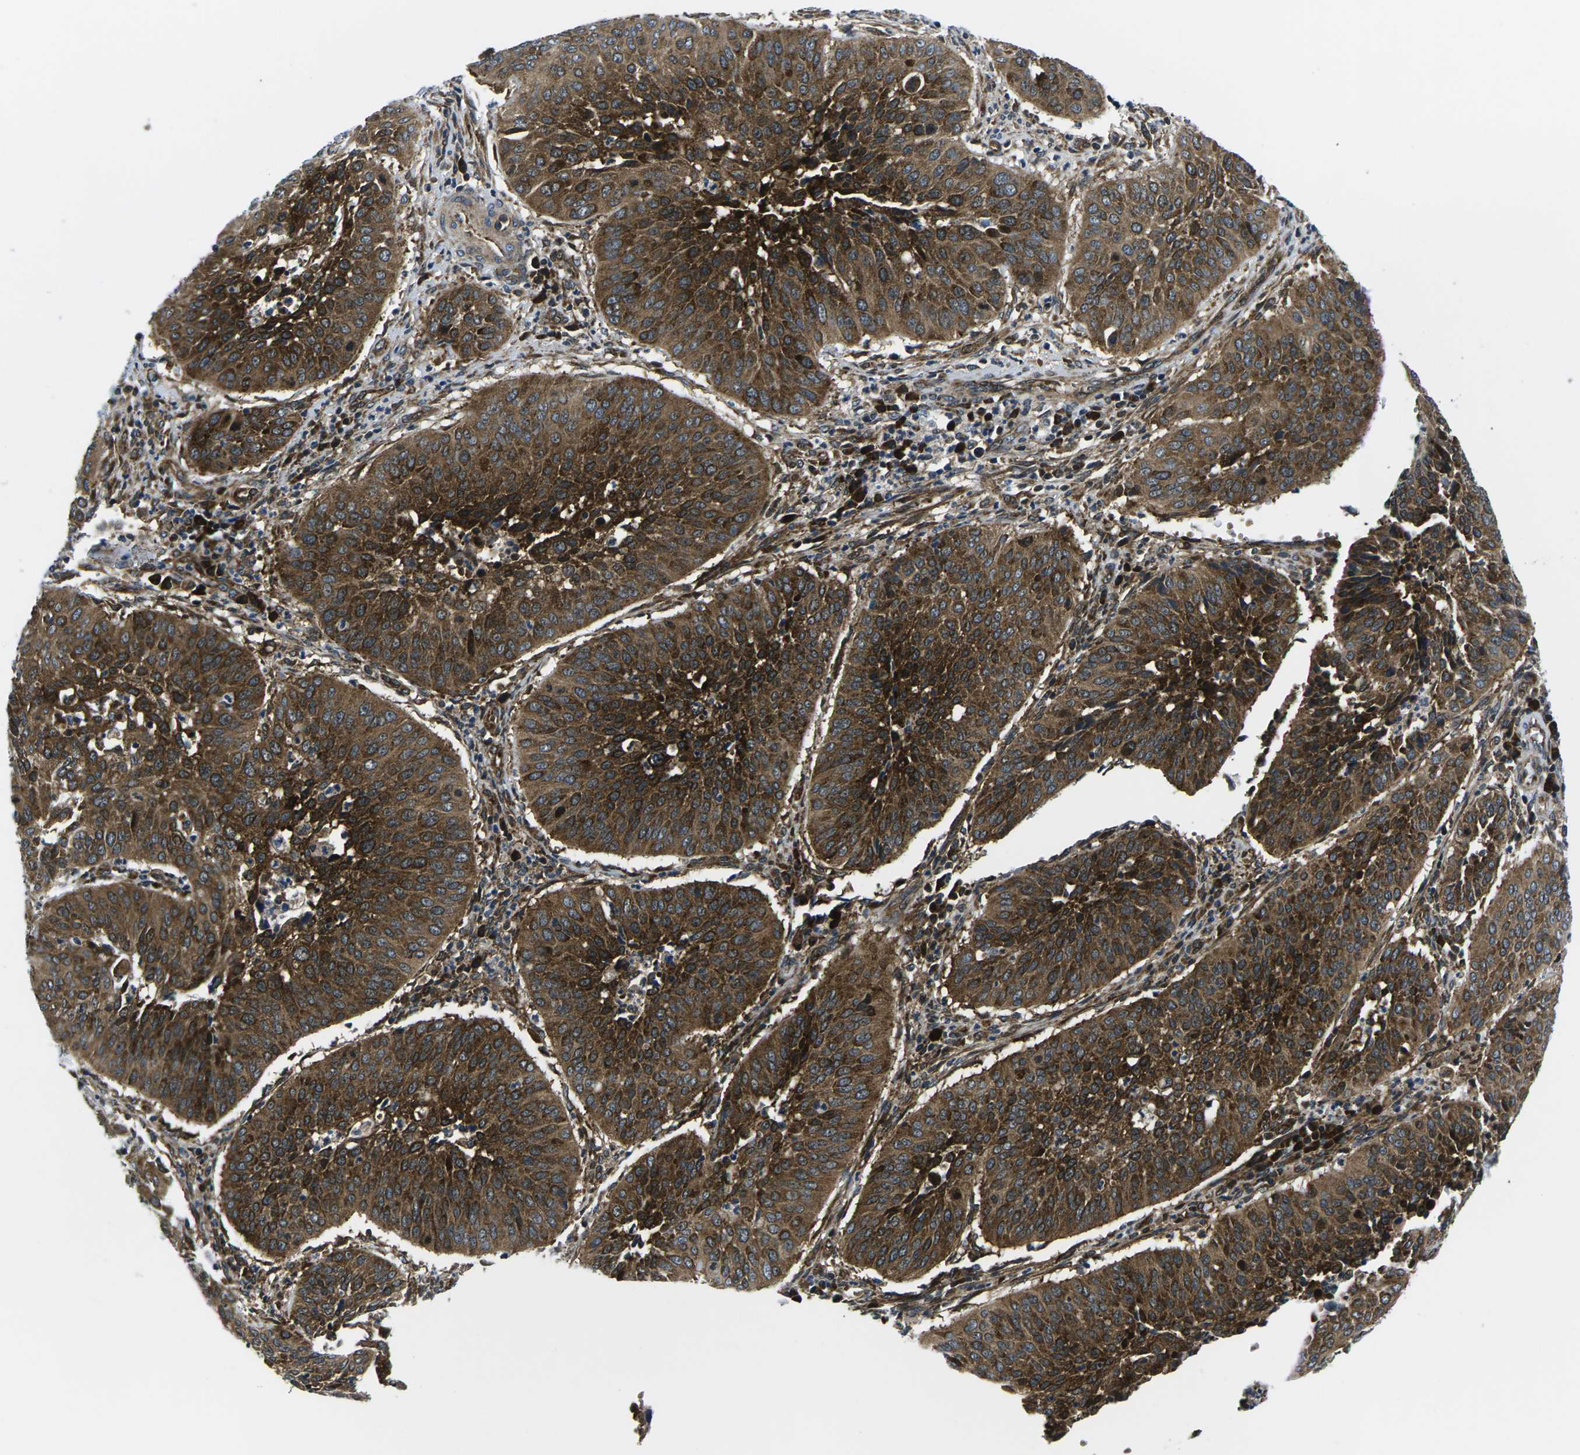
{"staining": {"intensity": "strong", "quantity": ">75%", "location": "cytoplasmic/membranous"}, "tissue": "cervical cancer", "cell_type": "Tumor cells", "image_type": "cancer", "snomed": [{"axis": "morphology", "description": "Normal tissue, NOS"}, {"axis": "morphology", "description": "Squamous cell carcinoma, NOS"}, {"axis": "topography", "description": "Cervix"}], "caption": "Brown immunohistochemical staining in squamous cell carcinoma (cervical) displays strong cytoplasmic/membranous positivity in approximately >75% of tumor cells. Using DAB (3,3'-diaminobenzidine) (brown) and hematoxylin (blue) stains, captured at high magnification using brightfield microscopy.", "gene": "EIF4E", "patient": {"sex": "female", "age": 39}}